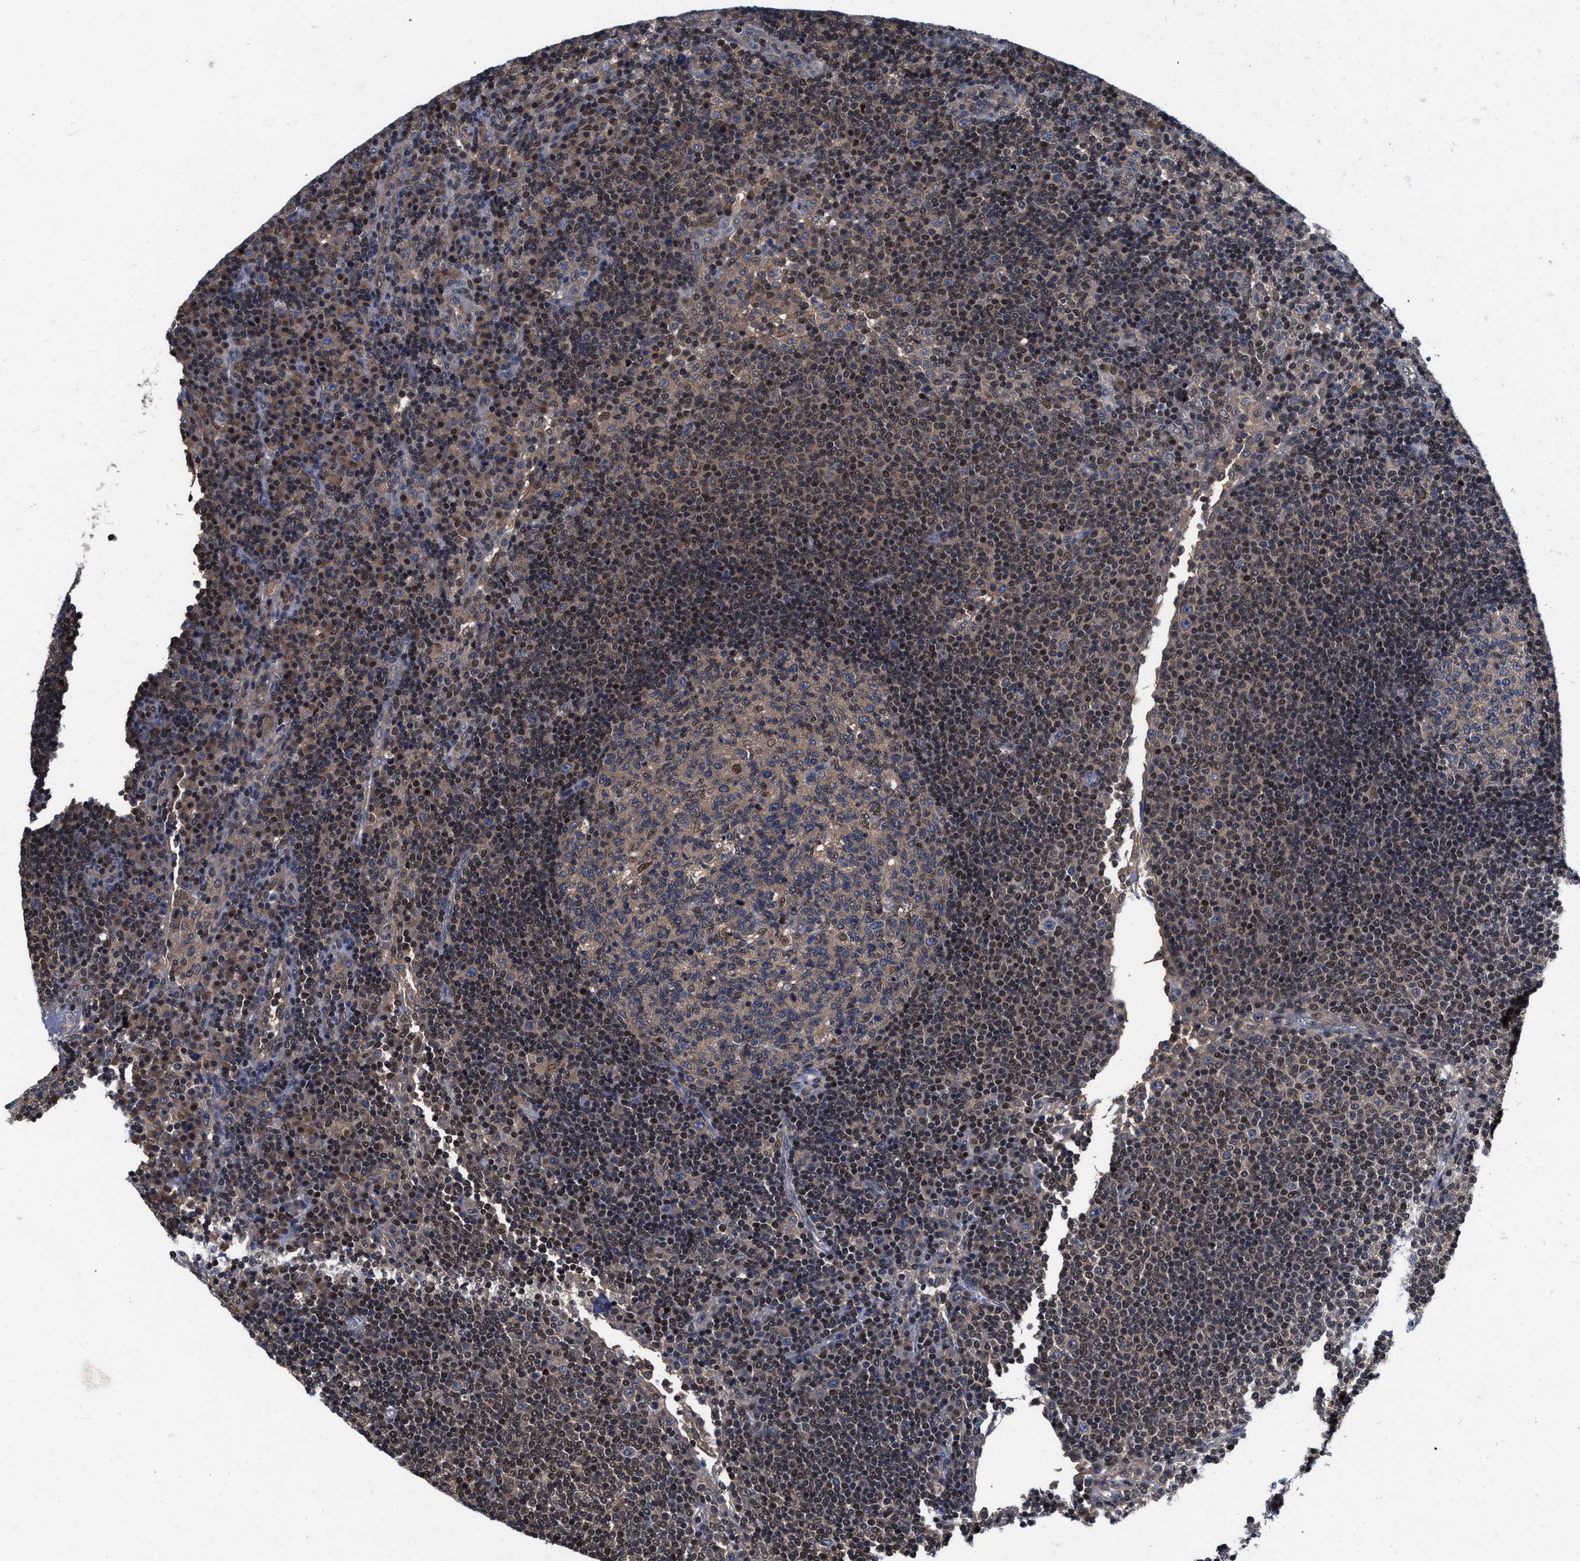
{"staining": {"intensity": "weak", "quantity": "<25%", "location": "cytoplasmic/membranous"}, "tissue": "lymph node", "cell_type": "Germinal center cells", "image_type": "normal", "snomed": [{"axis": "morphology", "description": "Normal tissue, NOS"}, {"axis": "topography", "description": "Lymph node"}], "caption": "Immunohistochemistry (IHC) of benign human lymph node exhibits no staining in germinal center cells.", "gene": "KIF12", "patient": {"sex": "female", "age": 53}}